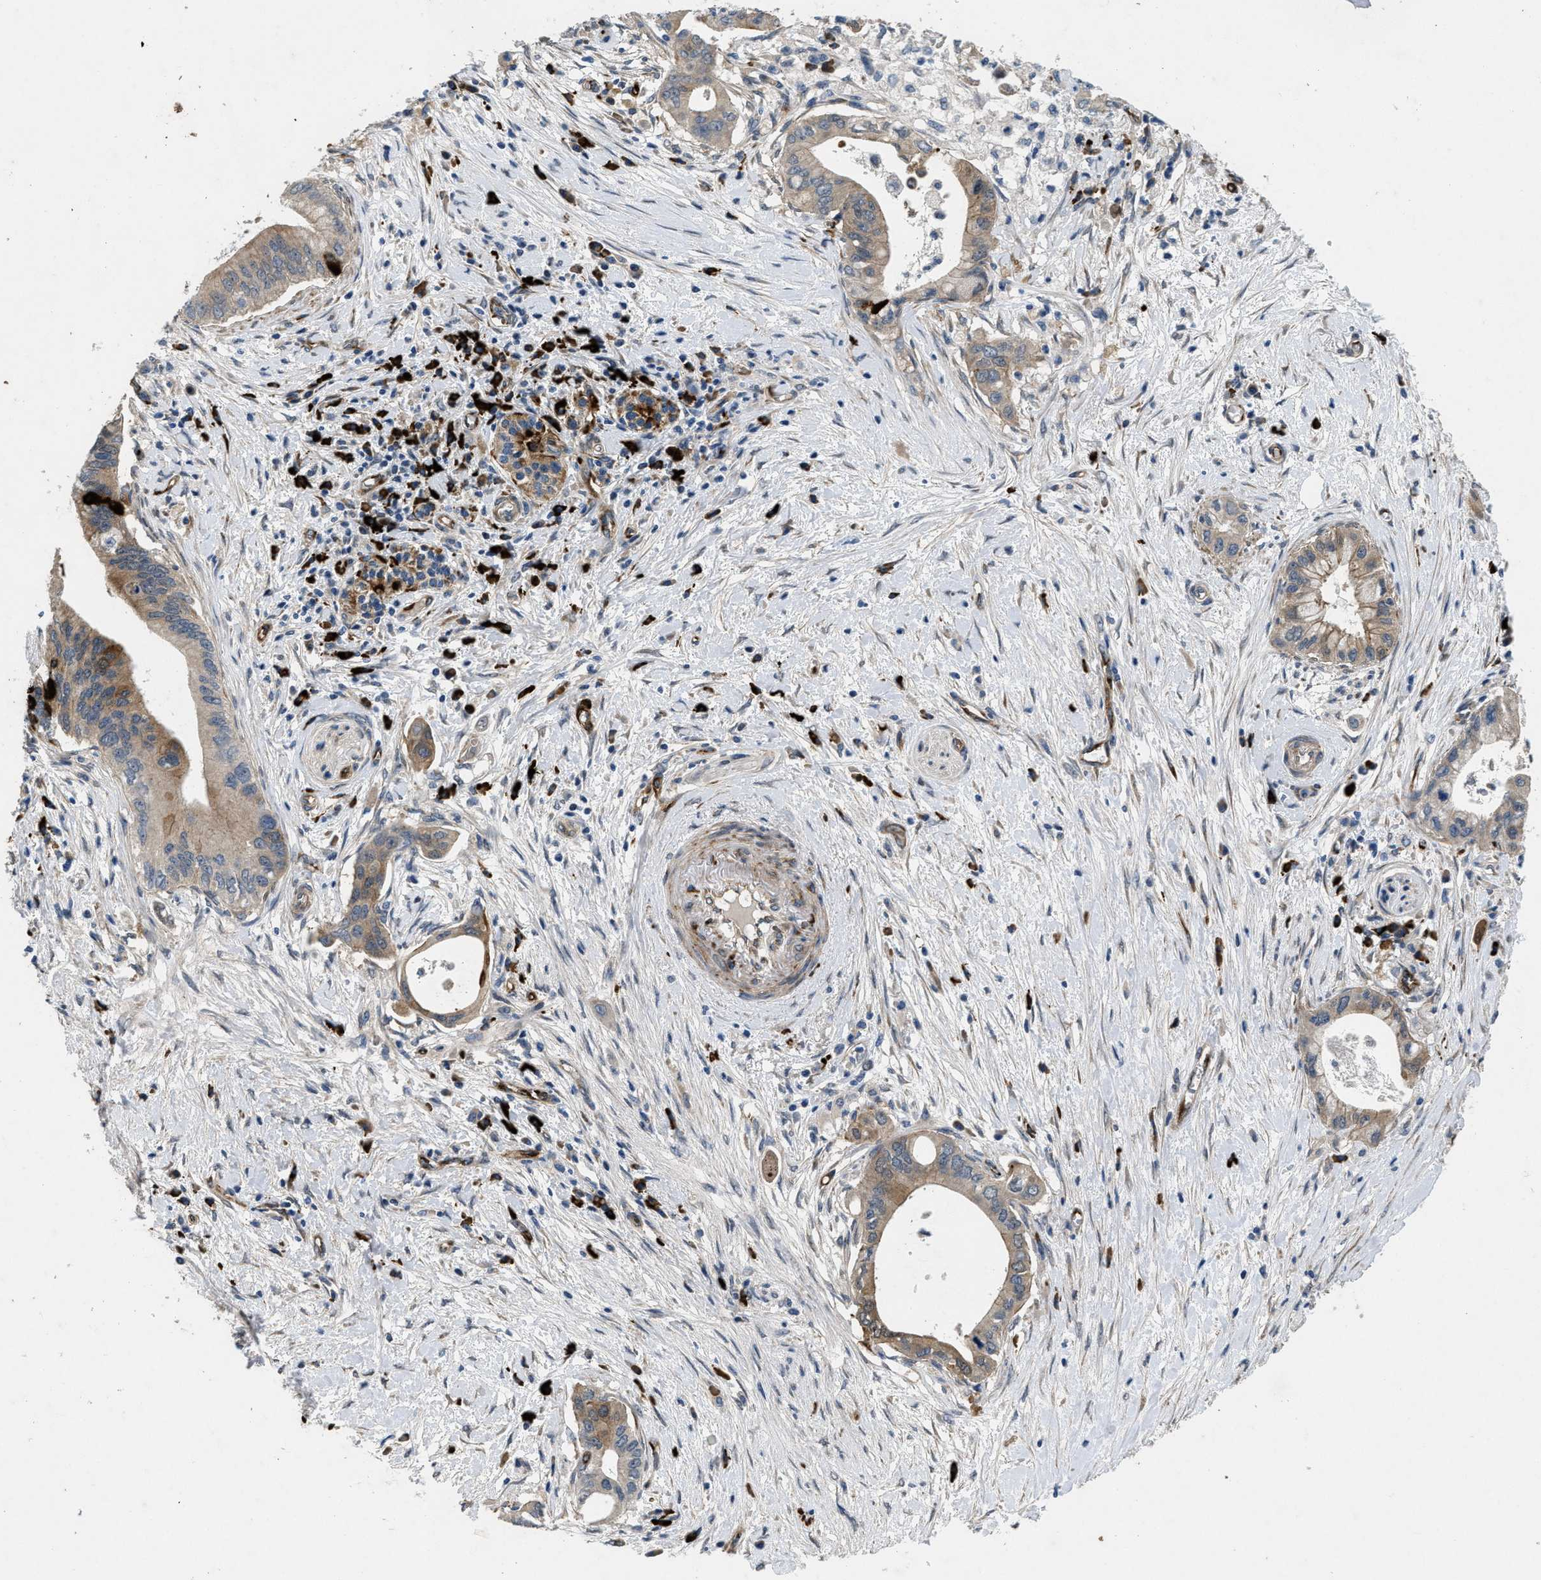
{"staining": {"intensity": "moderate", "quantity": ">75%", "location": "cytoplasmic/membranous"}, "tissue": "pancreatic cancer", "cell_type": "Tumor cells", "image_type": "cancer", "snomed": [{"axis": "morphology", "description": "Adenocarcinoma, NOS"}, {"axis": "topography", "description": "Pancreas"}], "caption": "This is an image of IHC staining of adenocarcinoma (pancreatic), which shows moderate positivity in the cytoplasmic/membranous of tumor cells.", "gene": "HSPA12B", "patient": {"sex": "female", "age": 73}}